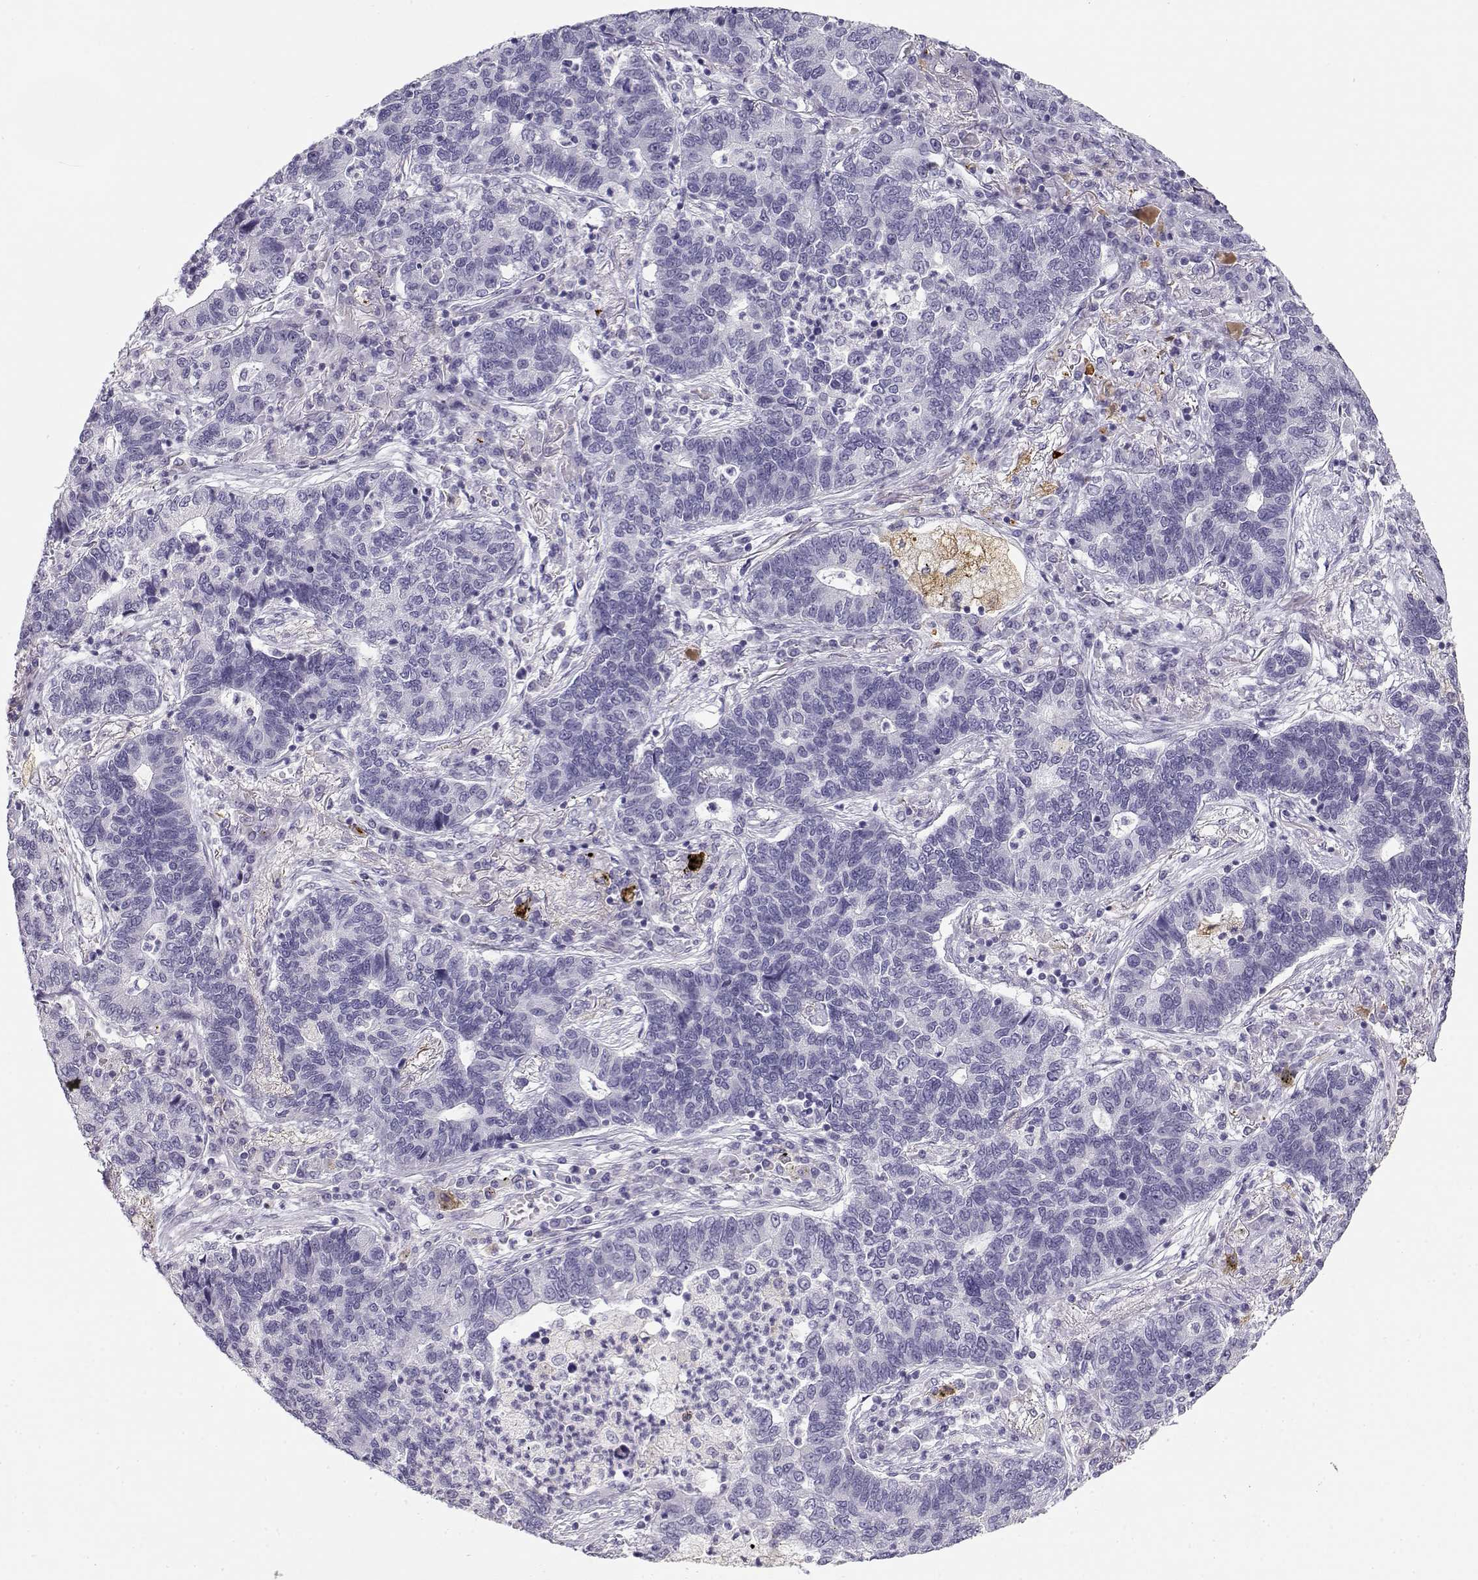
{"staining": {"intensity": "negative", "quantity": "none", "location": "none"}, "tissue": "lung cancer", "cell_type": "Tumor cells", "image_type": "cancer", "snomed": [{"axis": "morphology", "description": "Adenocarcinoma, NOS"}, {"axis": "topography", "description": "Lung"}], "caption": "Human lung adenocarcinoma stained for a protein using immunohistochemistry exhibits no positivity in tumor cells.", "gene": "NUTM1", "patient": {"sex": "female", "age": 57}}